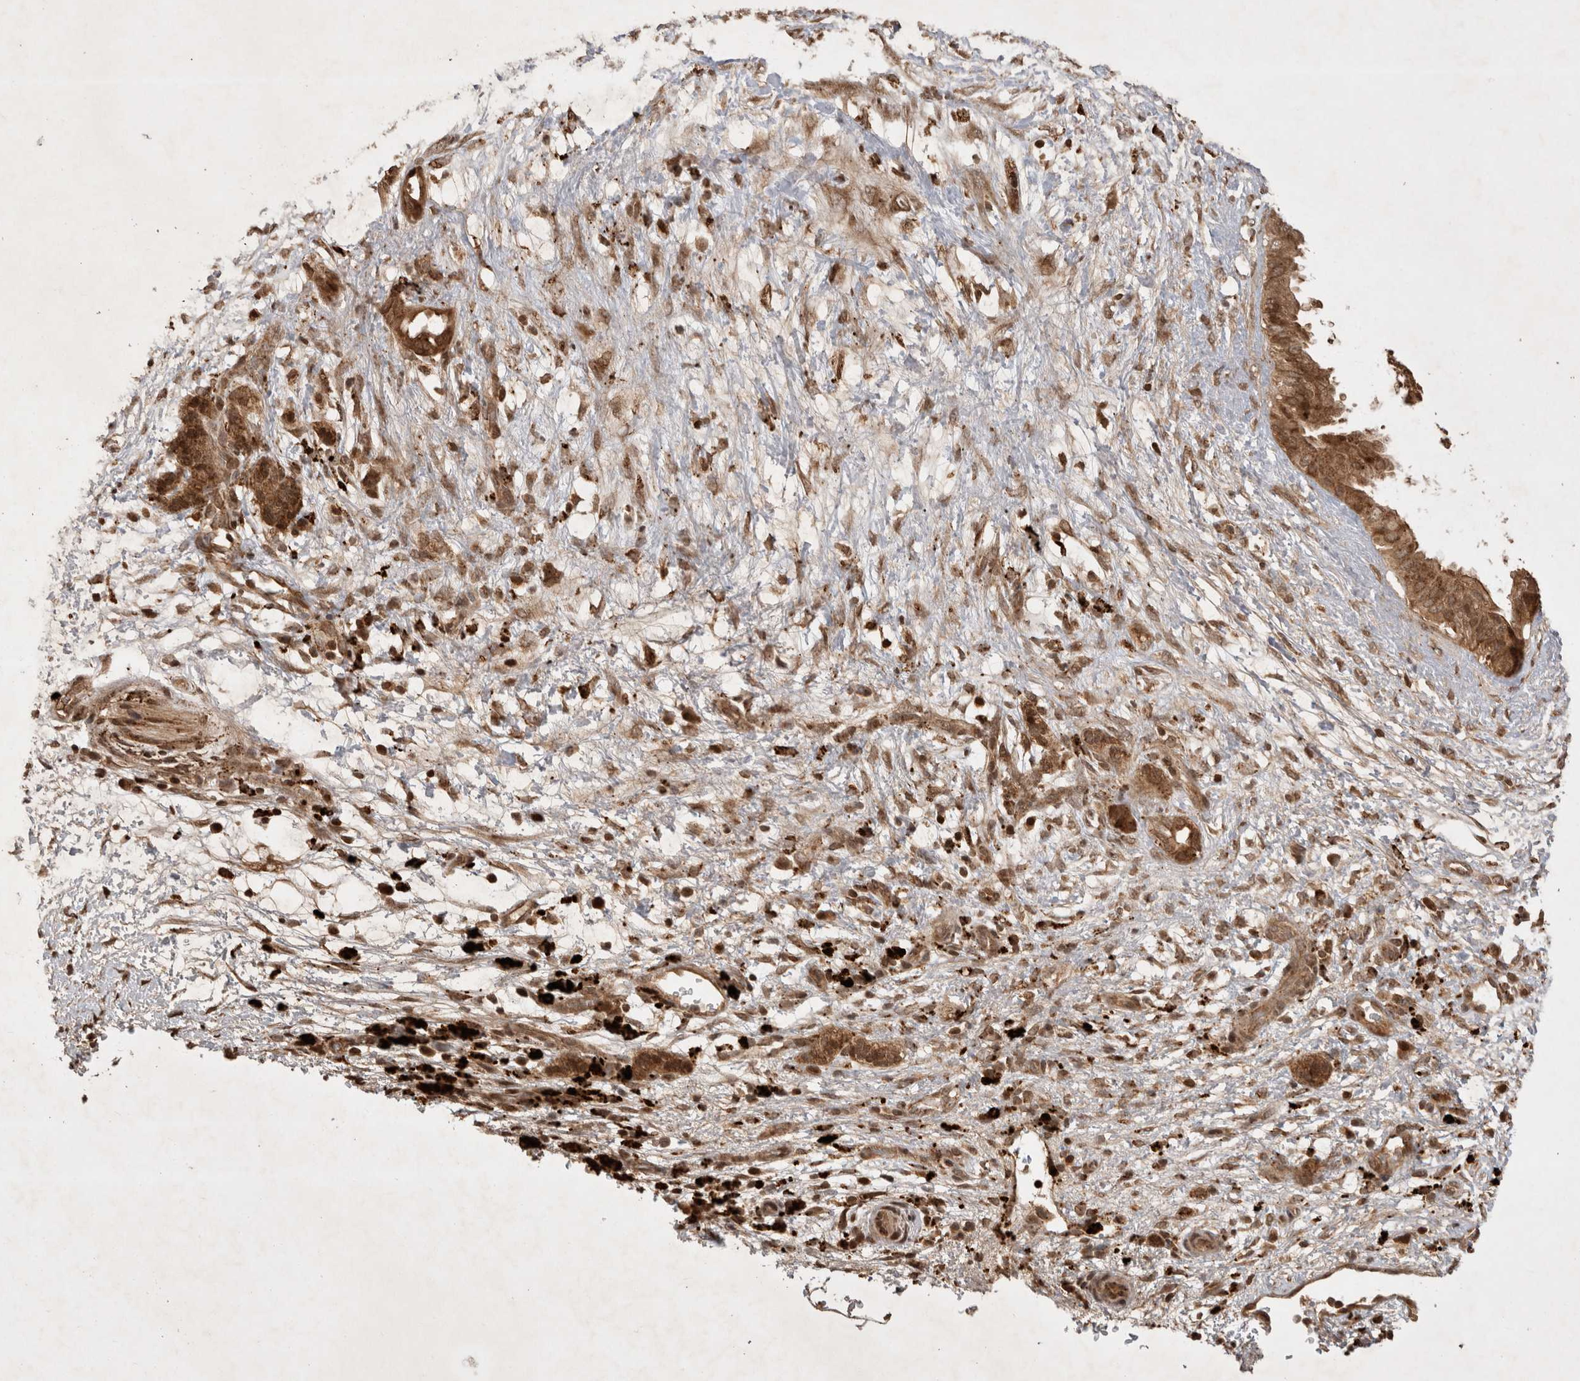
{"staining": {"intensity": "moderate", "quantity": ">75%", "location": "cytoplasmic/membranous"}, "tissue": "pancreatic cancer", "cell_type": "Tumor cells", "image_type": "cancer", "snomed": [{"axis": "morphology", "description": "Adenocarcinoma, NOS"}, {"axis": "topography", "description": "Pancreas"}], "caption": "Protein expression by IHC demonstrates moderate cytoplasmic/membranous staining in approximately >75% of tumor cells in pancreatic cancer (adenocarcinoma). The staining was performed using DAB (3,3'-diaminobenzidine), with brown indicating positive protein expression. Nuclei are stained blue with hematoxylin.", "gene": "FAM221A", "patient": {"sex": "female", "age": 78}}